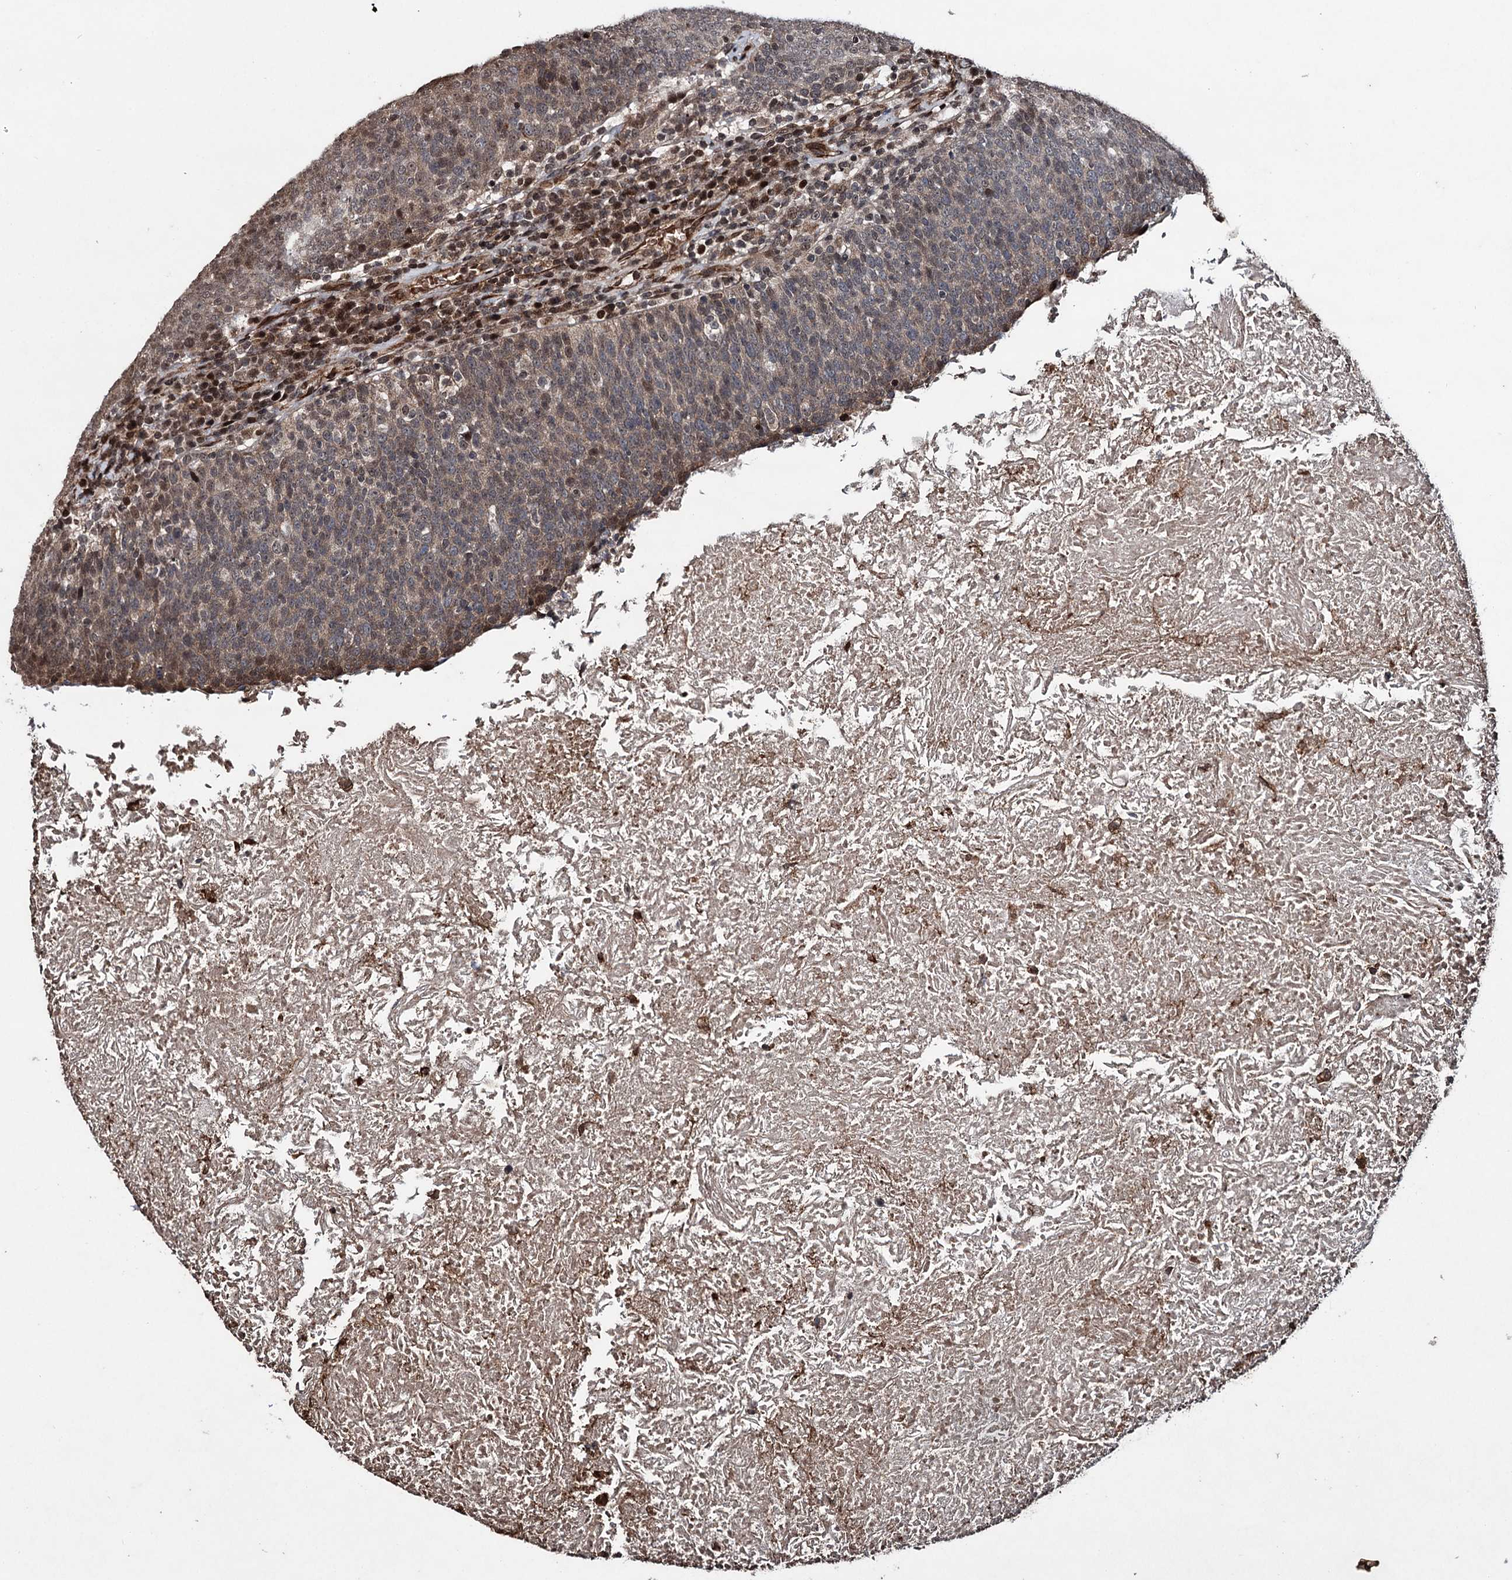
{"staining": {"intensity": "moderate", "quantity": "<25%", "location": "cytoplasmic/membranous,nuclear"}, "tissue": "head and neck cancer", "cell_type": "Tumor cells", "image_type": "cancer", "snomed": [{"axis": "morphology", "description": "Squamous cell carcinoma, NOS"}, {"axis": "morphology", "description": "Squamous cell carcinoma, metastatic, NOS"}, {"axis": "topography", "description": "Lymph node"}, {"axis": "topography", "description": "Head-Neck"}], "caption": "Moderate cytoplasmic/membranous and nuclear expression is present in about <25% of tumor cells in head and neck cancer (metastatic squamous cell carcinoma).", "gene": "EYA4", "patient": {"sex": "male", "age": 62}}